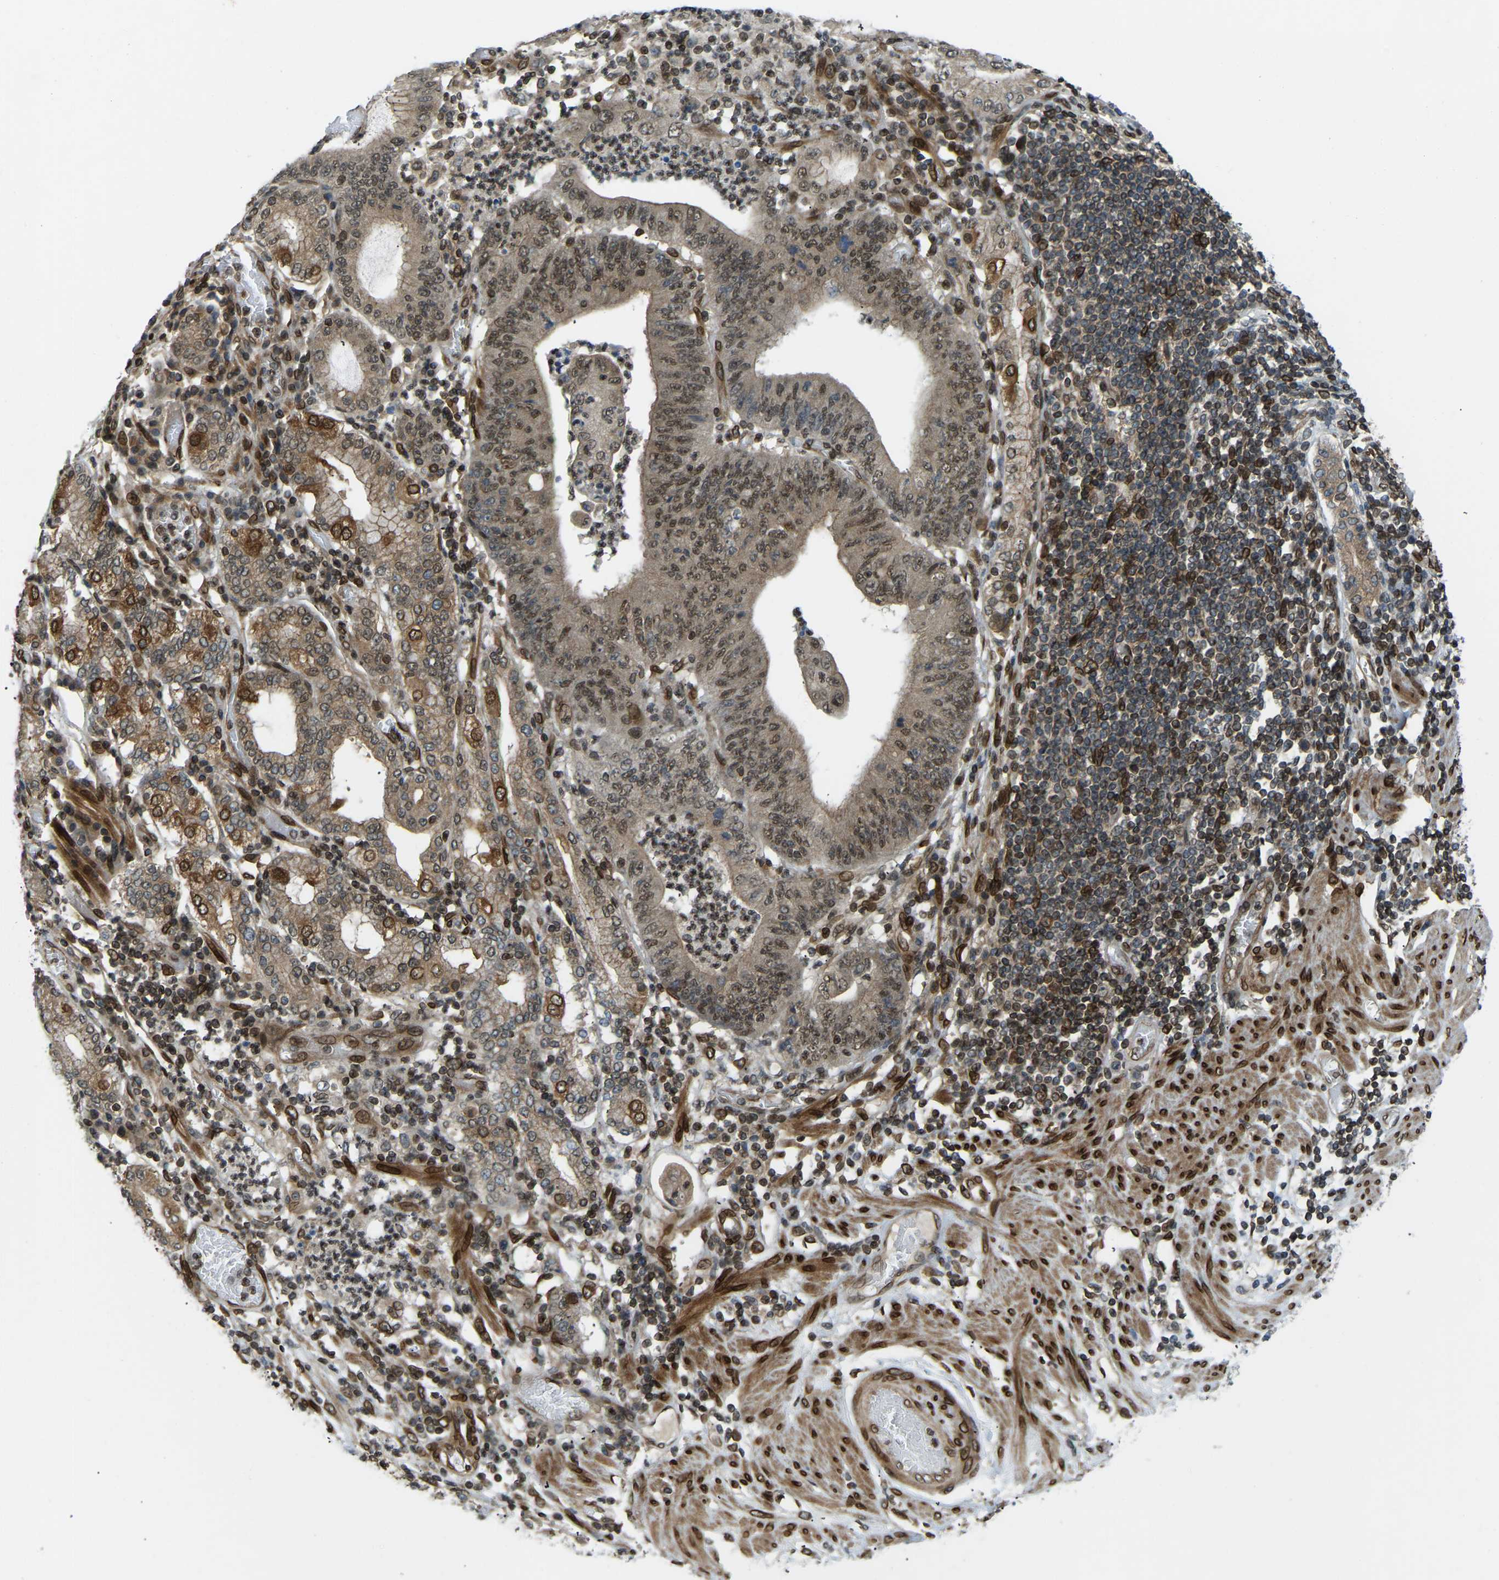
{"staining": {"intensity": "strong", "quantity": "<25%", "location": "cytoplasmic/membranous,nuclear"}, "tissue": "stomach cancer", "cell_type": "Tumor cells", "image_type": "cancer", "snomed": [{"axis": "morphology", "description": "Adenocarcinoma, NOS"}, {"axis": "topography", "description": "Stomach"}], "caption": "Stomach cancer (adenocarcinoma) stained with DAB (3,3'-diaminobenzidine) immunohistochemistry (IHC) reveals medium levels of strong cytoplasmic/membranous and nuclear expression in approximately <25% of tumor cells.", "gene": "SYNE1", "patient": {"sex": "female", "age": 73}}